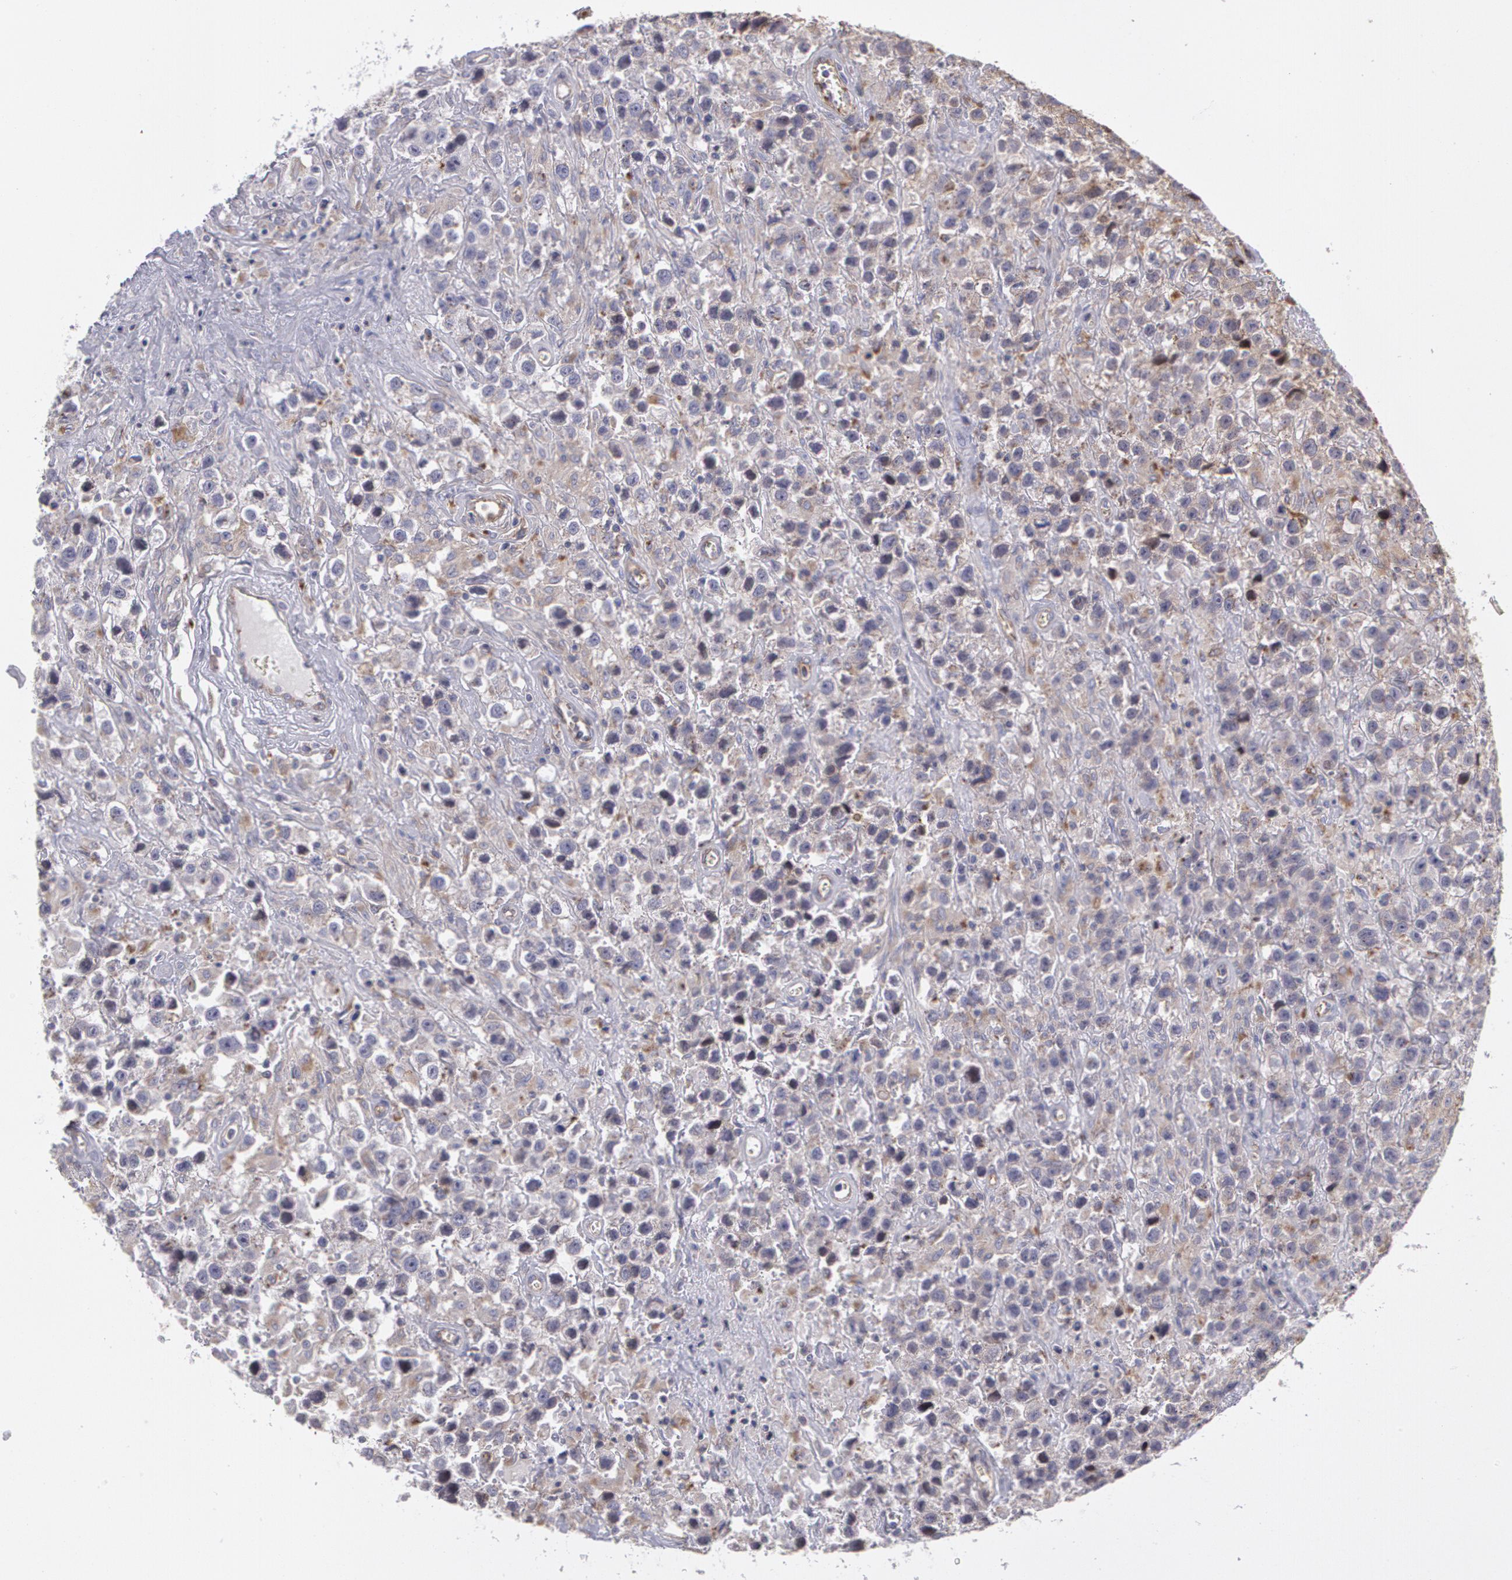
{"staining": {"intensity": "weak", "quantity": "25%-75%", "location": "cytoplasmic/membranous"}, "tissue": "testis cancer", "cell_type": "Tumor cells", "image_type": "cancer", "snomed": [{"axis": "morphology", "description": "Seminoma, NOS"}, {"axis": "topography", "description": "Testis"}], "caption": "This is a photomicrograph of IHC staining of seminoma (testis), which shows weak expression in the cytoplasmic/membranous of tumor cells.", "gene": "FLOT2", "patient": {"sex": "male", "age": 43}}